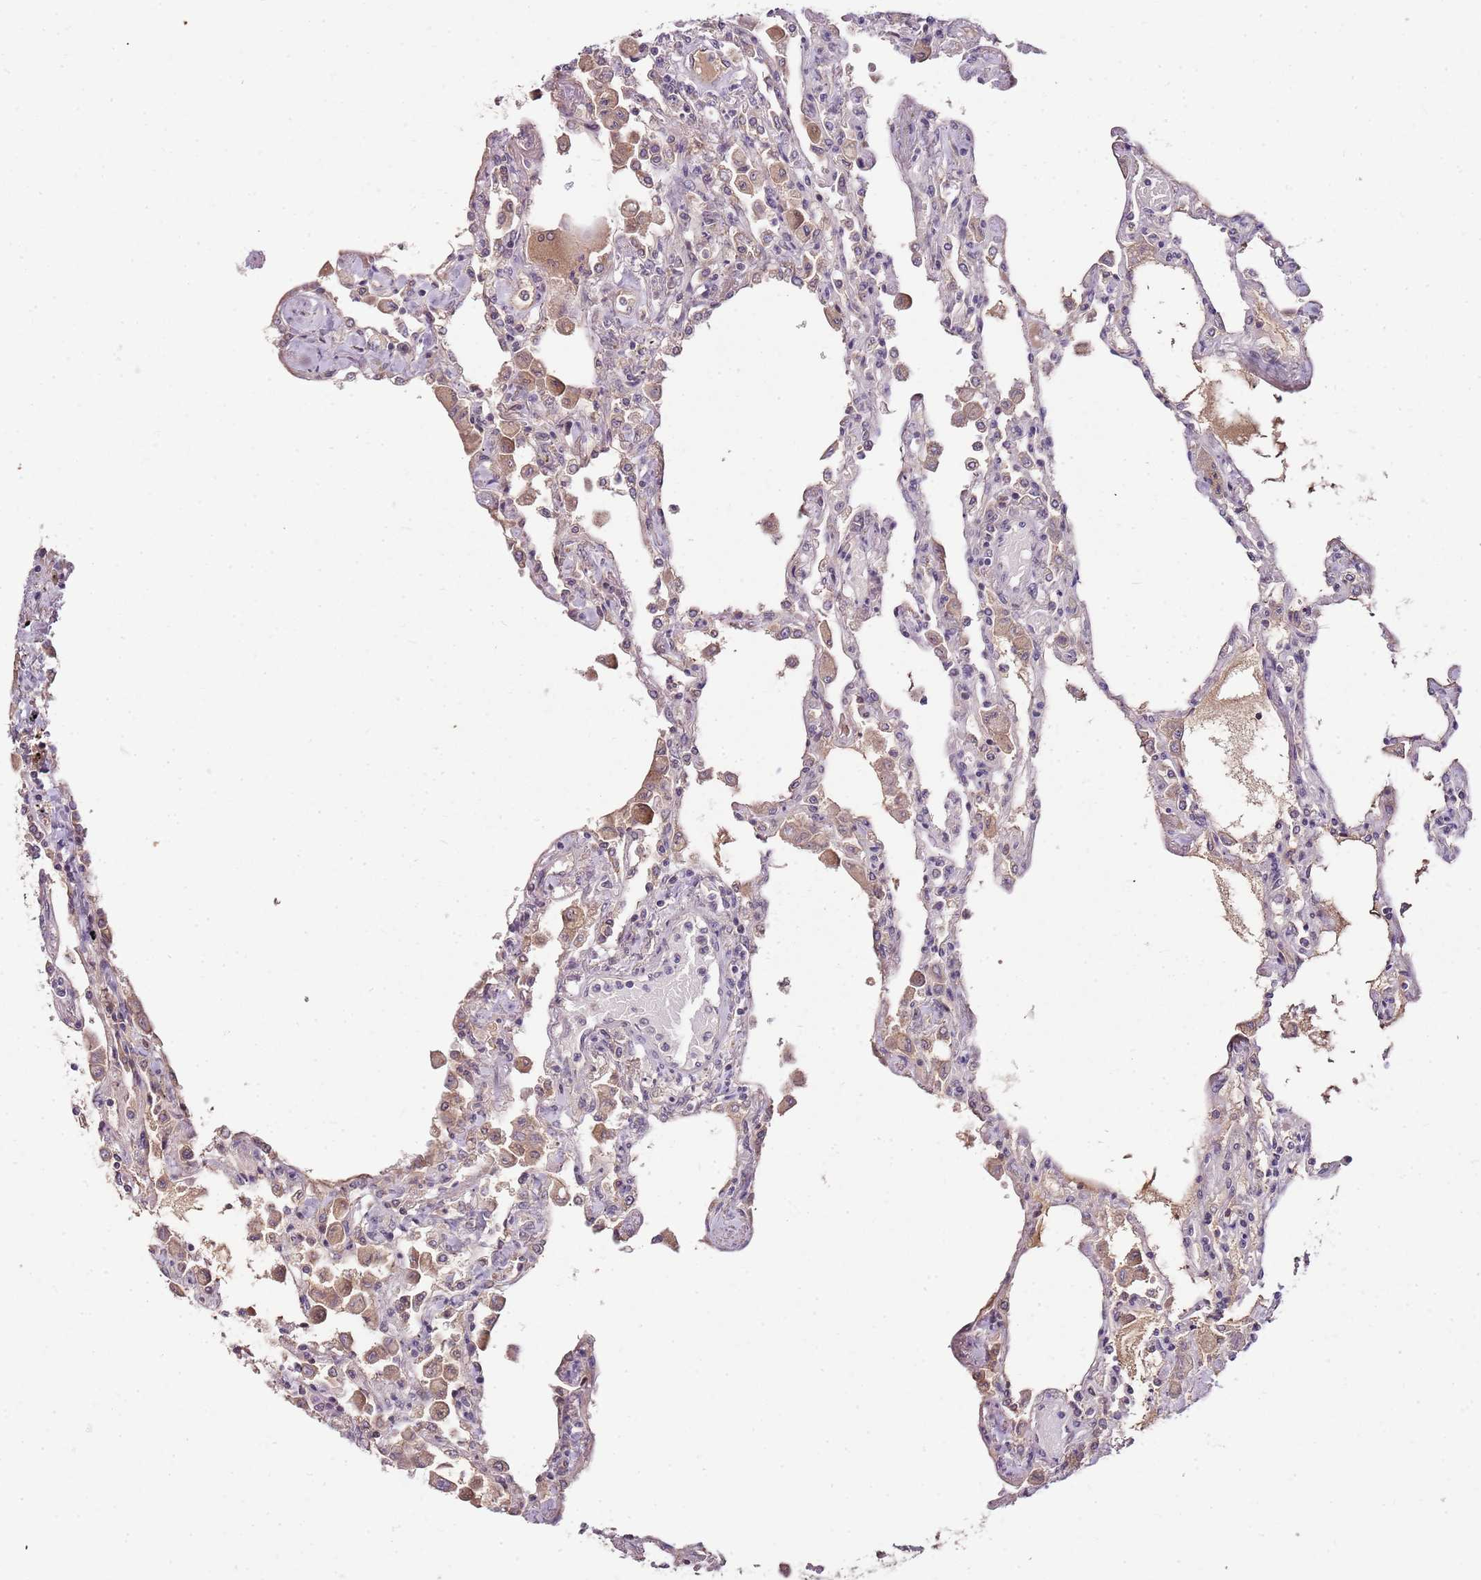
{"staining": {"intensity": "negative", "quantity": "none", "location": "none"}, "tissue": "lung", "cell_type": "Alveolar cells", "image_type": "normal", "snomed": [{"axis": "morphology", "description": "Normal tissue, NOS"}, {"axis": "topography", "description": "Bronchus"}, {"axis": "topography", "description": "Lung"}], "caption": "Human lung stained for a protein using immunohistochemistry (IHC) displays no staining in alveolar cells.", "gene": "FBXL22", "patient": {"sex": "female", "age": 49}}